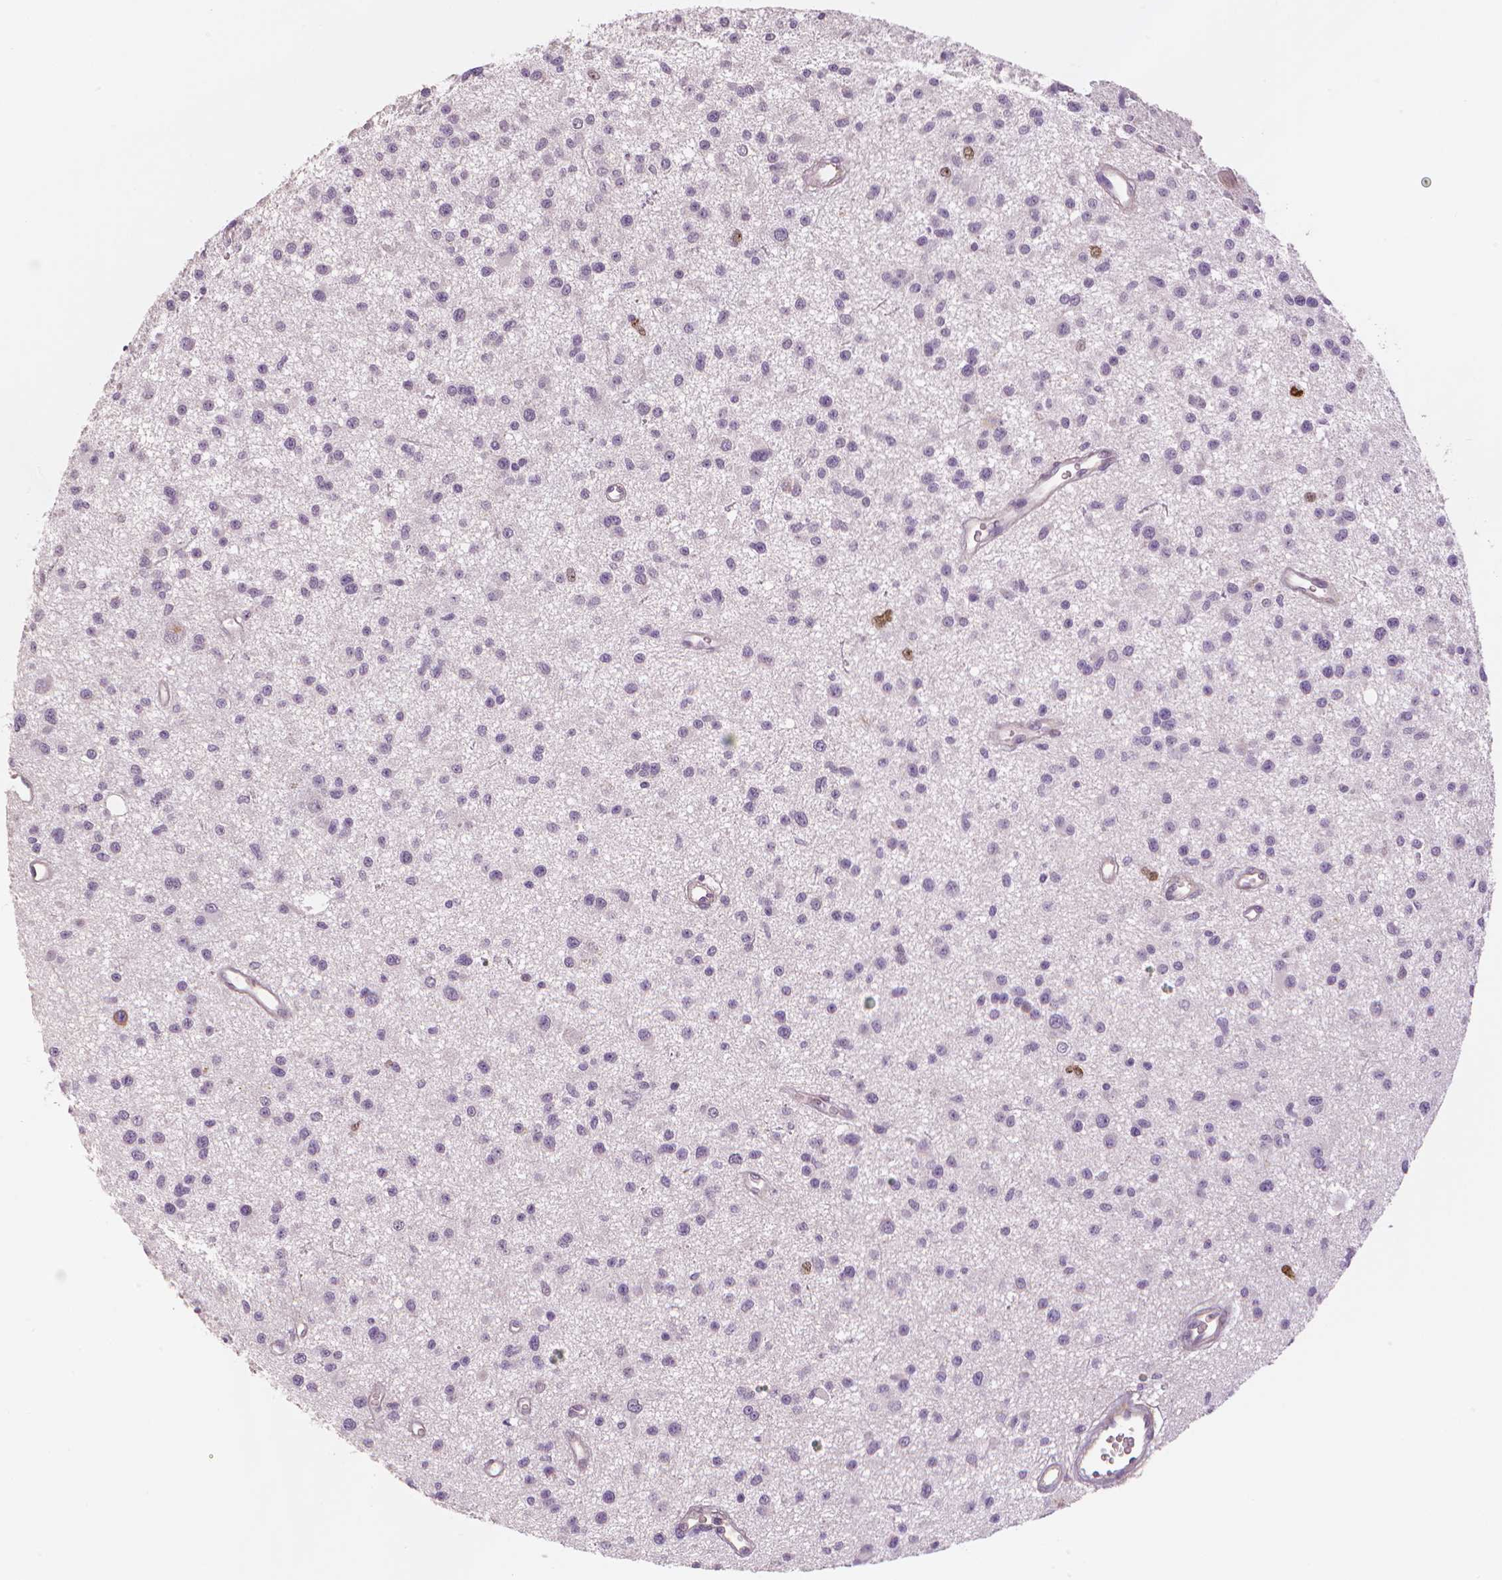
{"staining": {"intensity": "negative", "quantity": "none", "location": "none"}, "tissue": "glioma", "cell_type": "Tumor cells", "image_type": "cancer", "snomed": [{"axis": "morphology", "description": "Glioma, malignant, Low grade"}, {"axis": "topography", "description": "Brain"}], "caption": "Malignant low-grade glioma was stained to show a protein in brown. There is no significant expression in tumor cells. The staining is performed using DAB brown chromogen with nuclei counter-stained in using hematoxylin.", "gene": "MKI67", "patient": {"sex": "male", "age": 43}}